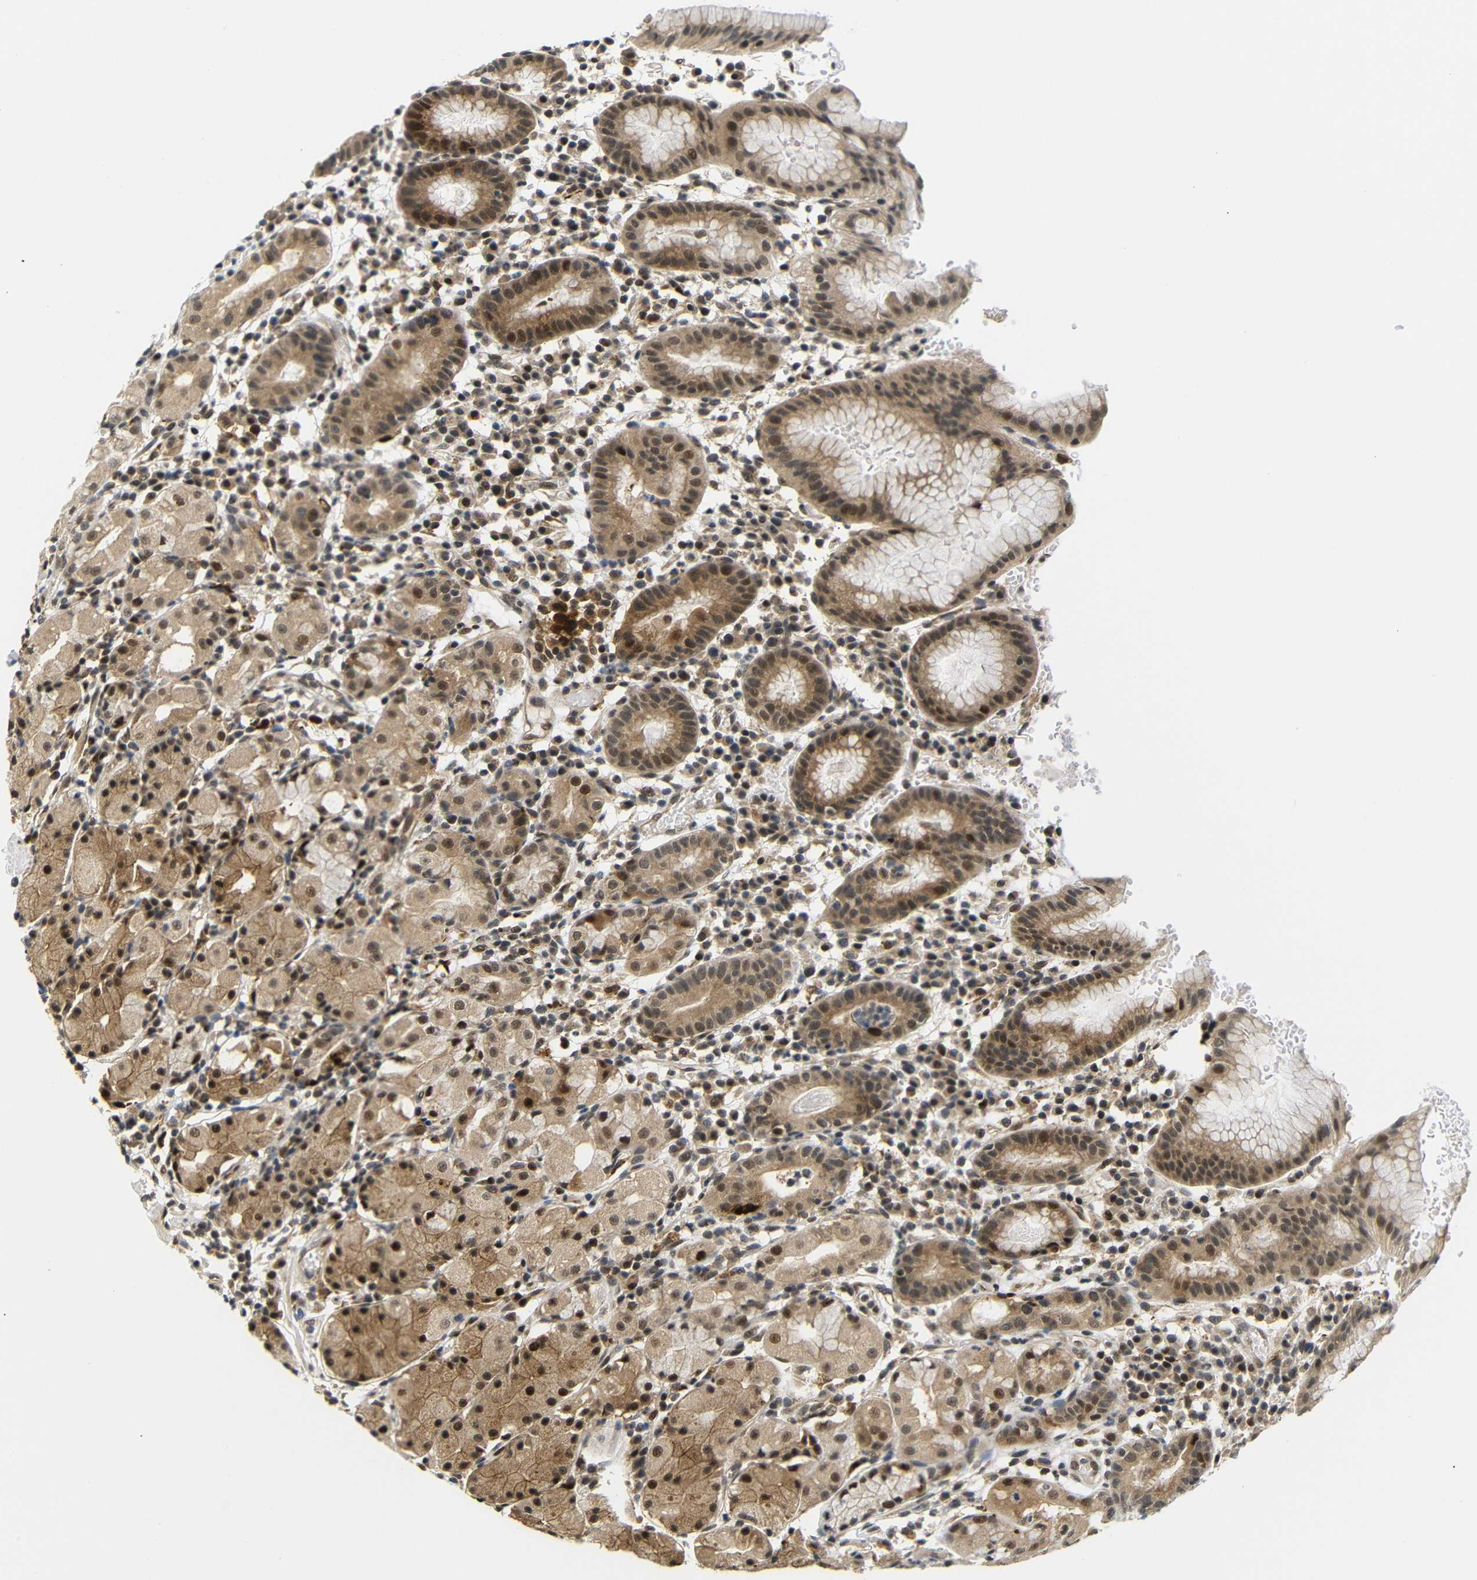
{"staining": {"intensity": "moderate", "quantity": ">75%", "location": "cytoplasmic/membranous,nuclear"}, "tissue": "stomach", "cell_type": "Glandular cells", "image_type": "normal", "snomed": [{"axis": "morphology", "description": "Normal tissue, NOS"}, {"axis": "topography", "description": "Stomach"}, {"axis": "topography", "description": "Stomach, lower"}], "caption": "IHC of normal stomach shows medium levels of moderate cytoplasmic/membranous,nuclear staining in about >75% of glandular cells. Using DAB (brown) and hematoxylin (blue) stains, captured at high magnification using brightfield microscopy.", "gene": "GJA5", "patient": {"sex": "female", "age": 75}}